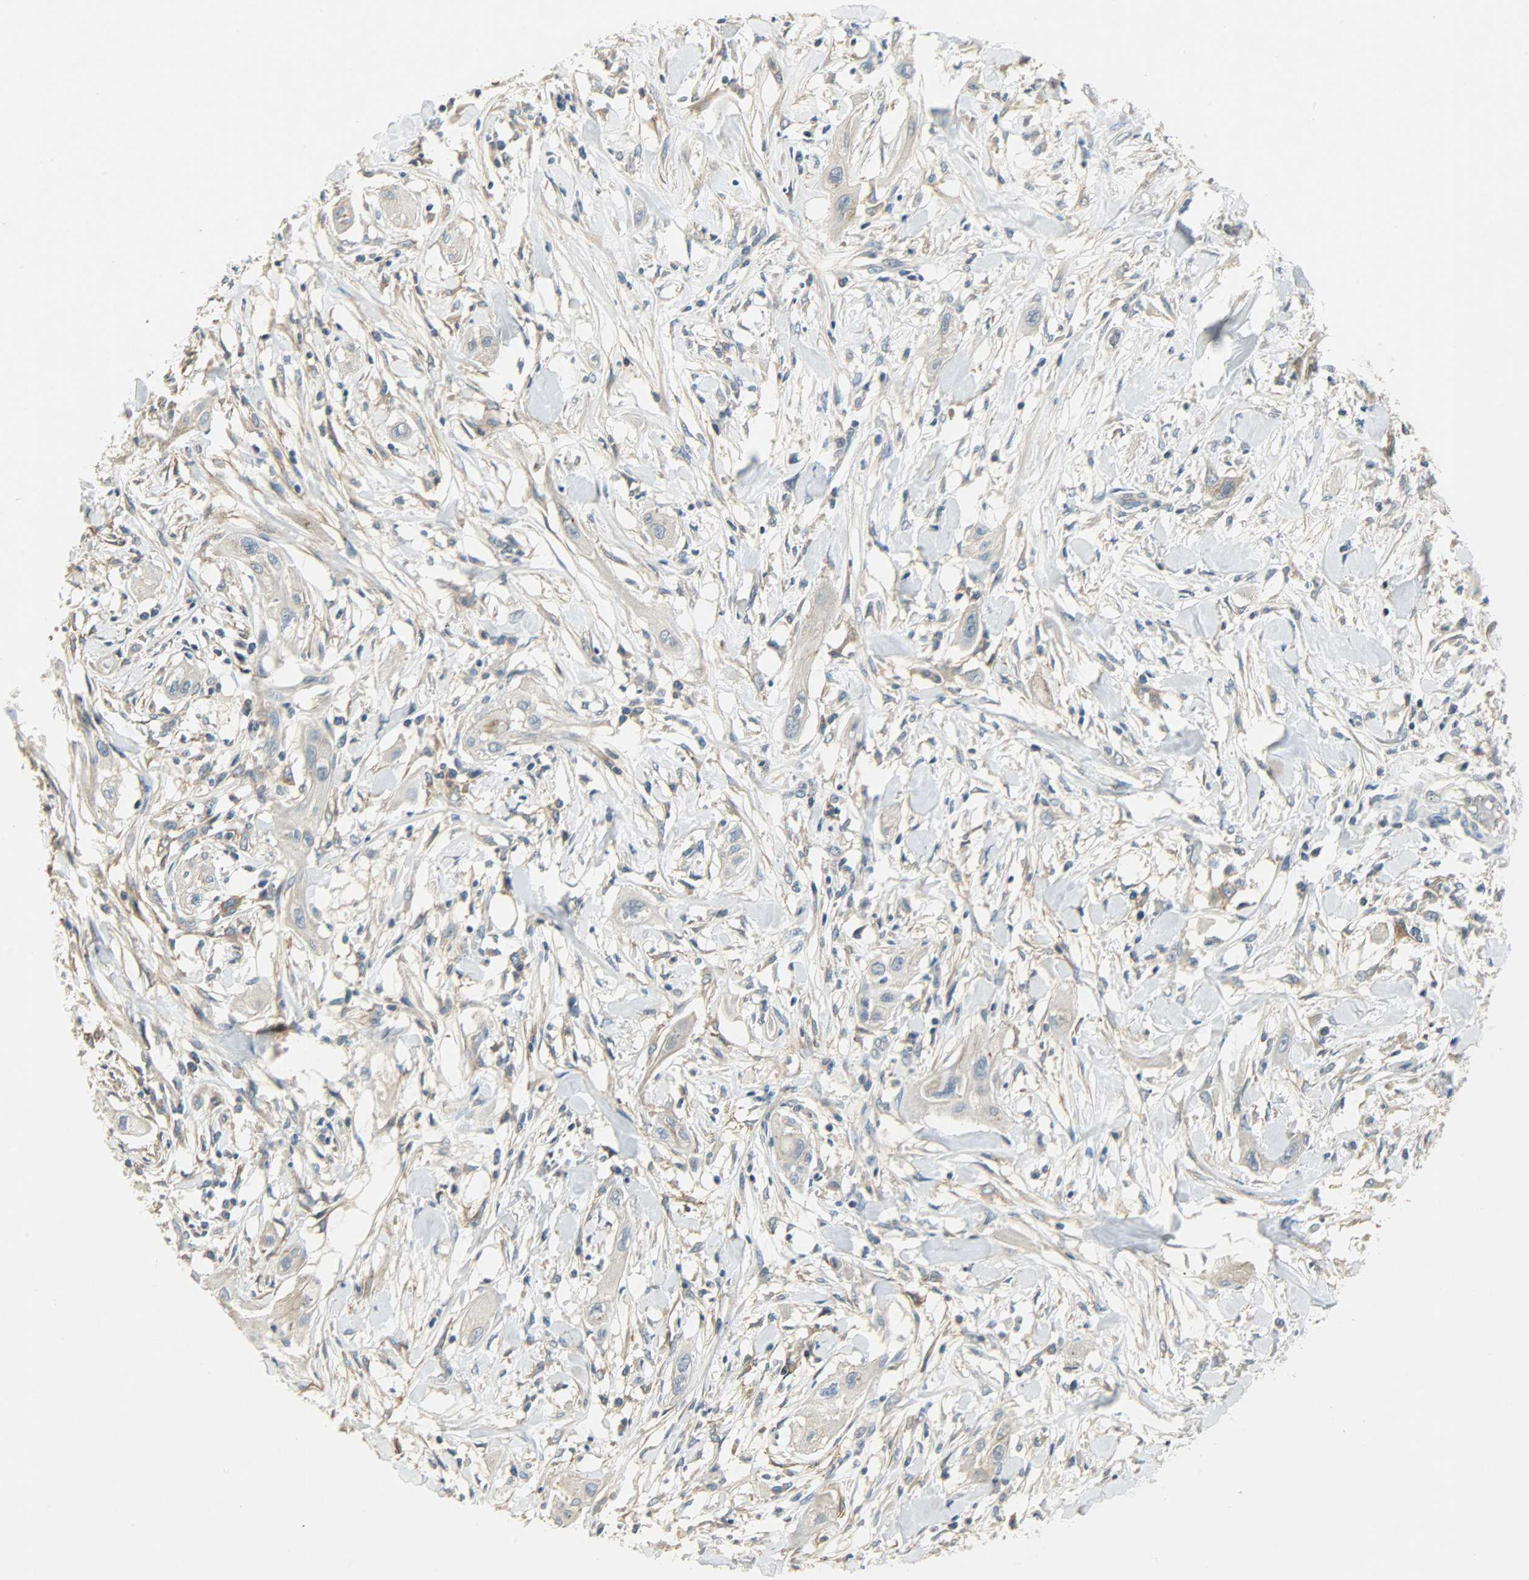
{"staining": {"intensity": "weak", "quantity": "25%-75%", "location": "cytoplasmic/membranous"}, "tissue": "lung cancer", "cell_type": "Tumor cells", "image_type": "cancer", "snomed": [{"axis": "morphology", "description": "Squamous cell carcinoma, NOS"}, {"axis": "topography", "description": "Lung"}], "caption": "IHC micrograph of human lung cancer (squamous cell carcinoma) stained for a protein (brown), which reveals low levels of weak cytoplasmic/membranous positivity in approximately 25%-75% of tumor cells.", "gene": "DSG2", "patient": {"sex": "female", "age": 47}}